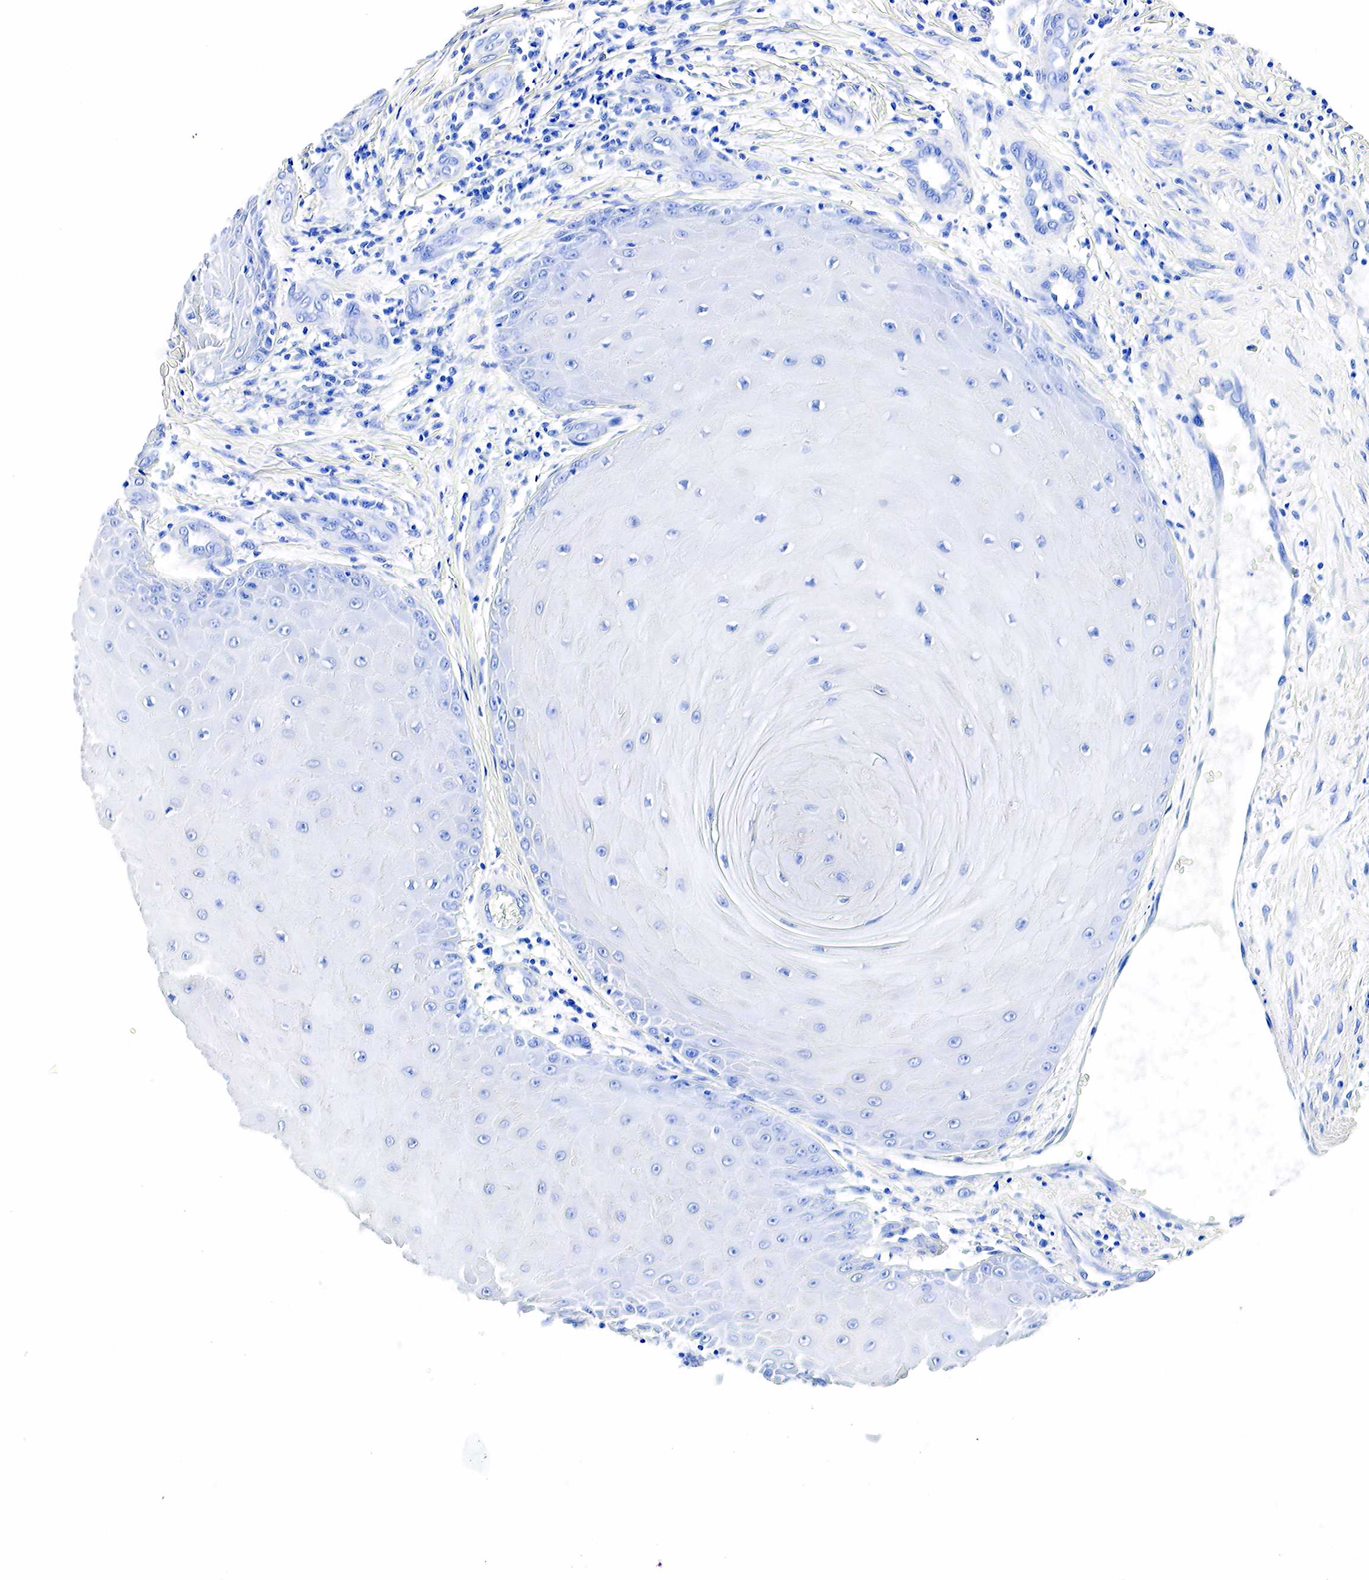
{"staining": {"intensity": "negative", "quantity": "none", "location": "none"}, "tissue": "skin cancer", "cell_type": "Tumor cells", "image_type": "cancer", "snomed": [{"axis": "morphology", "description": "Squamous cell carcinoma, NOS"}, {"axis": "topography", "description": "Skin"}], "caption": "Tumor cells show no significant protein positivity in squamous cell carcinoma (skin). (Immunohistochemistry, brightfield microscopy, high magnification).", "gene": "ACP3", "patient": {"sex": "male", "age": 57}}